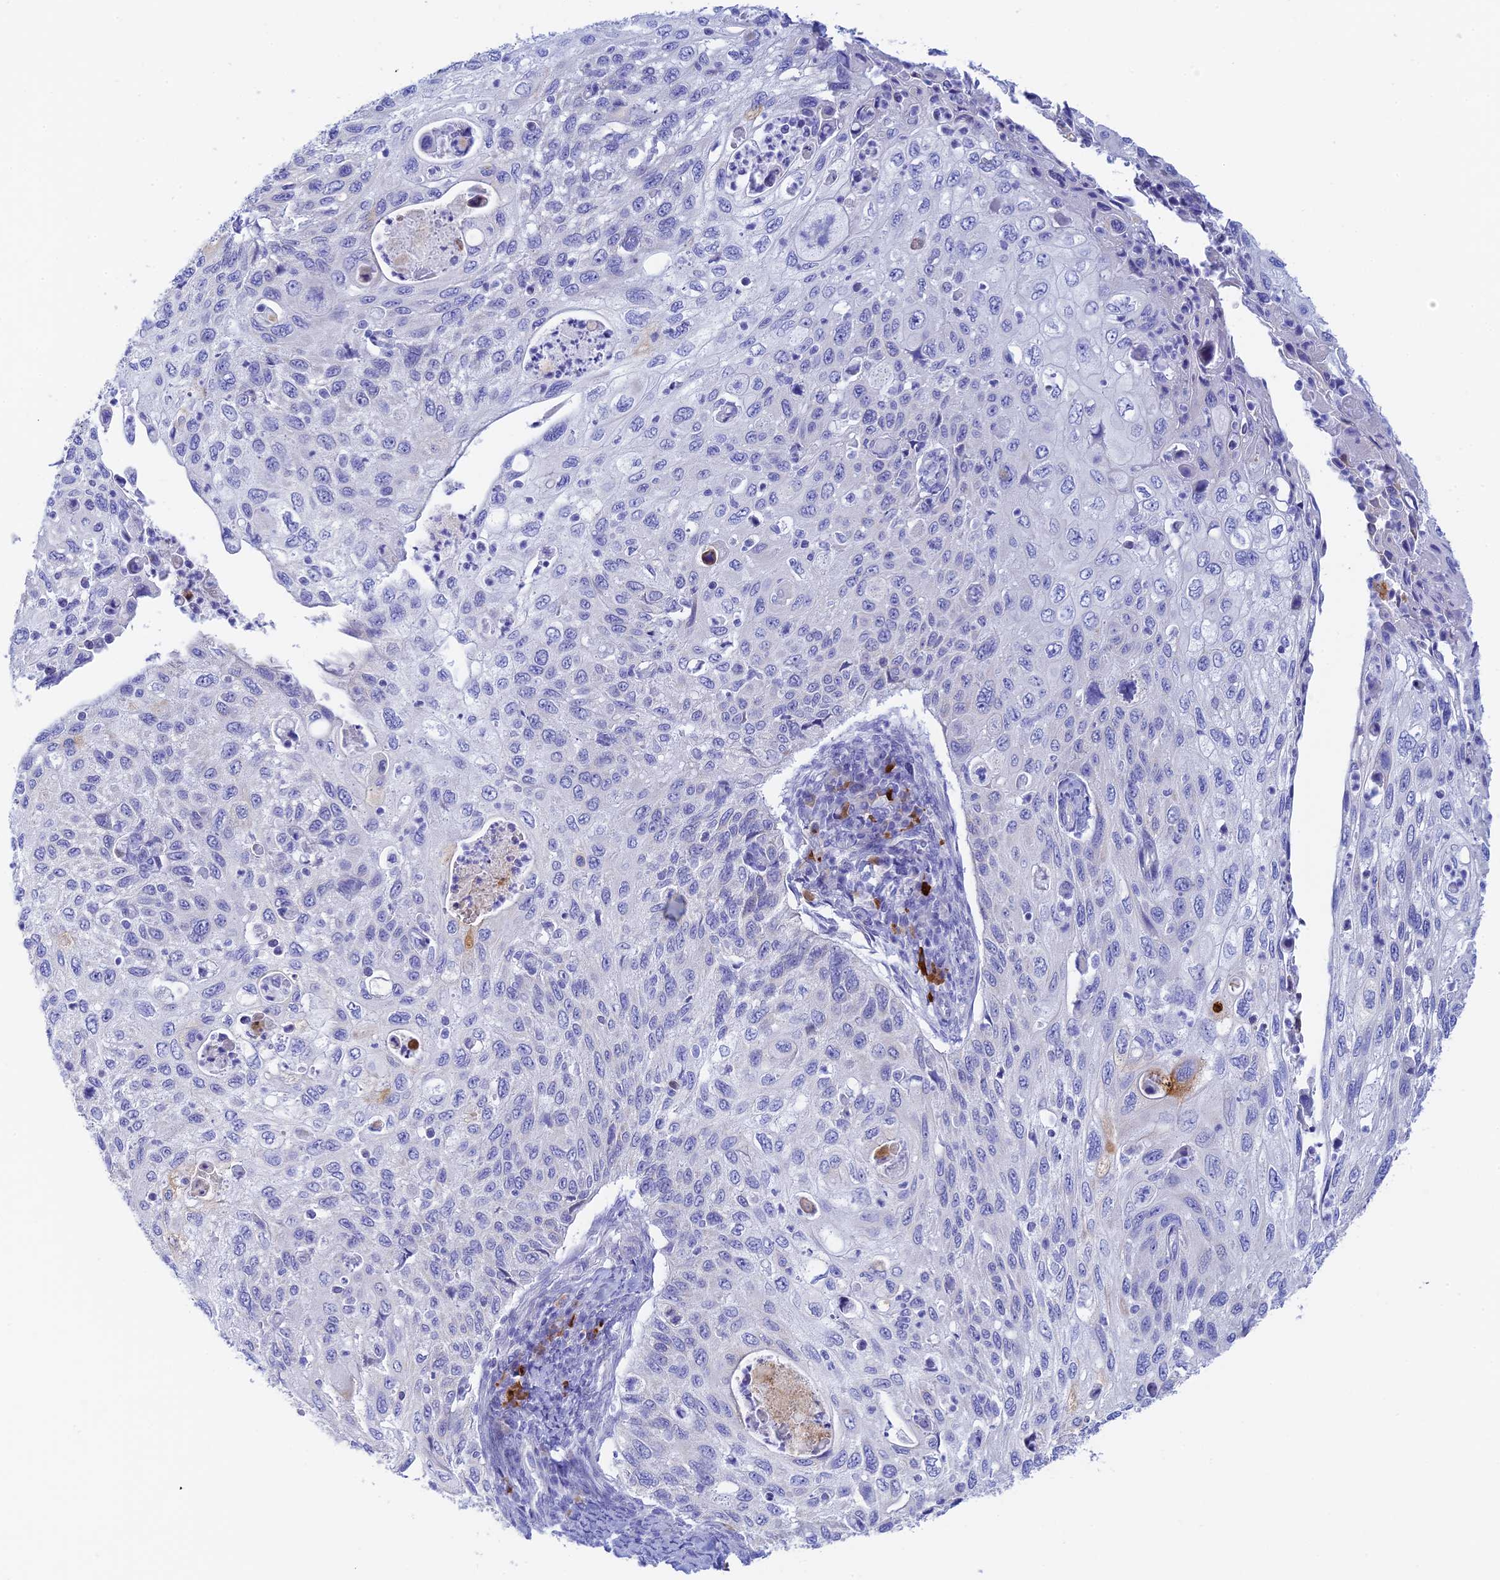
{"staining": {"intensity": "negative", "quantity": "none", "location": "none"}, "tissue": "cervical cancer", "cell_type": "Tumor cells", "image_type": "cancer", "snomed": [{"axis": "morphology", "description": "Squamous cell carcinoma, NOS"}, {"axis": "topography", "description": "Cervix"}], "caption": "An IHC image of cervical cancer (squamous cell carcinoma) is shown. There is no staining in tumor cells of cervical cancer (squamous cell carcinoma).", "gene": "CEP152", "patient": {"sex": "female", "age": 70}}